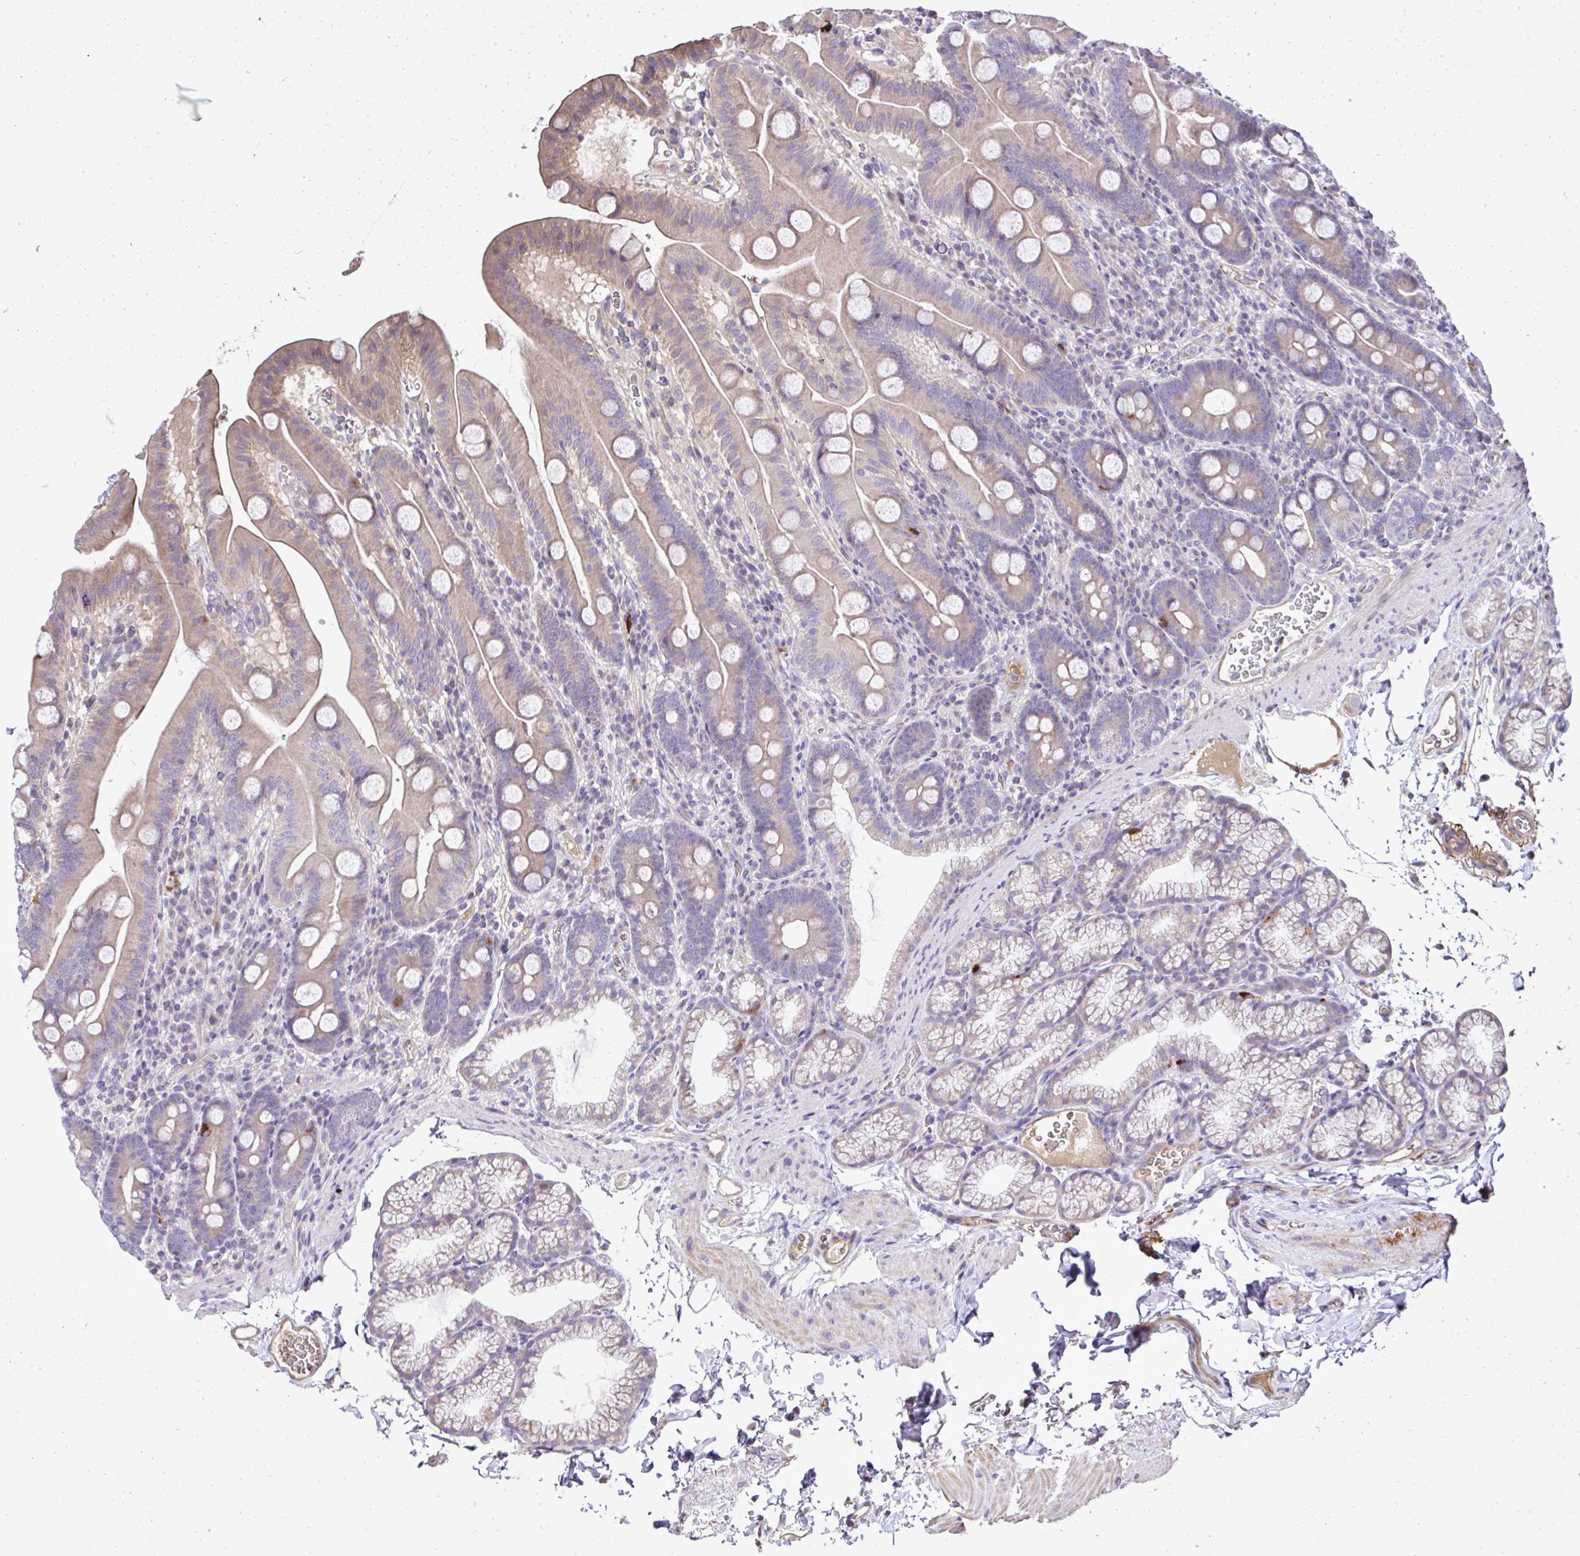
{"staining": {"intensity": "weak", "quantity": "25%-75%", "location": "cytoplasmic/membranous"}, "tissue": "duodenum", "cell_type": "Glandular cells", "image_type": "normal", "snomed": [{"axis": "morphology", "description": "Normal tissue, NOS"}, {"axis": "topography", "description": "Duodenum"}], "caption": "Glandular cells reveal weak cytoplasmic/membranous positivity in about 25%-75% of cells in benign duodenum. (brown staining indicates protein expression, while blue staining denotes nuclei).", "gene": "CCDC85C", "patient": {"sex": "male", "age": 59}}